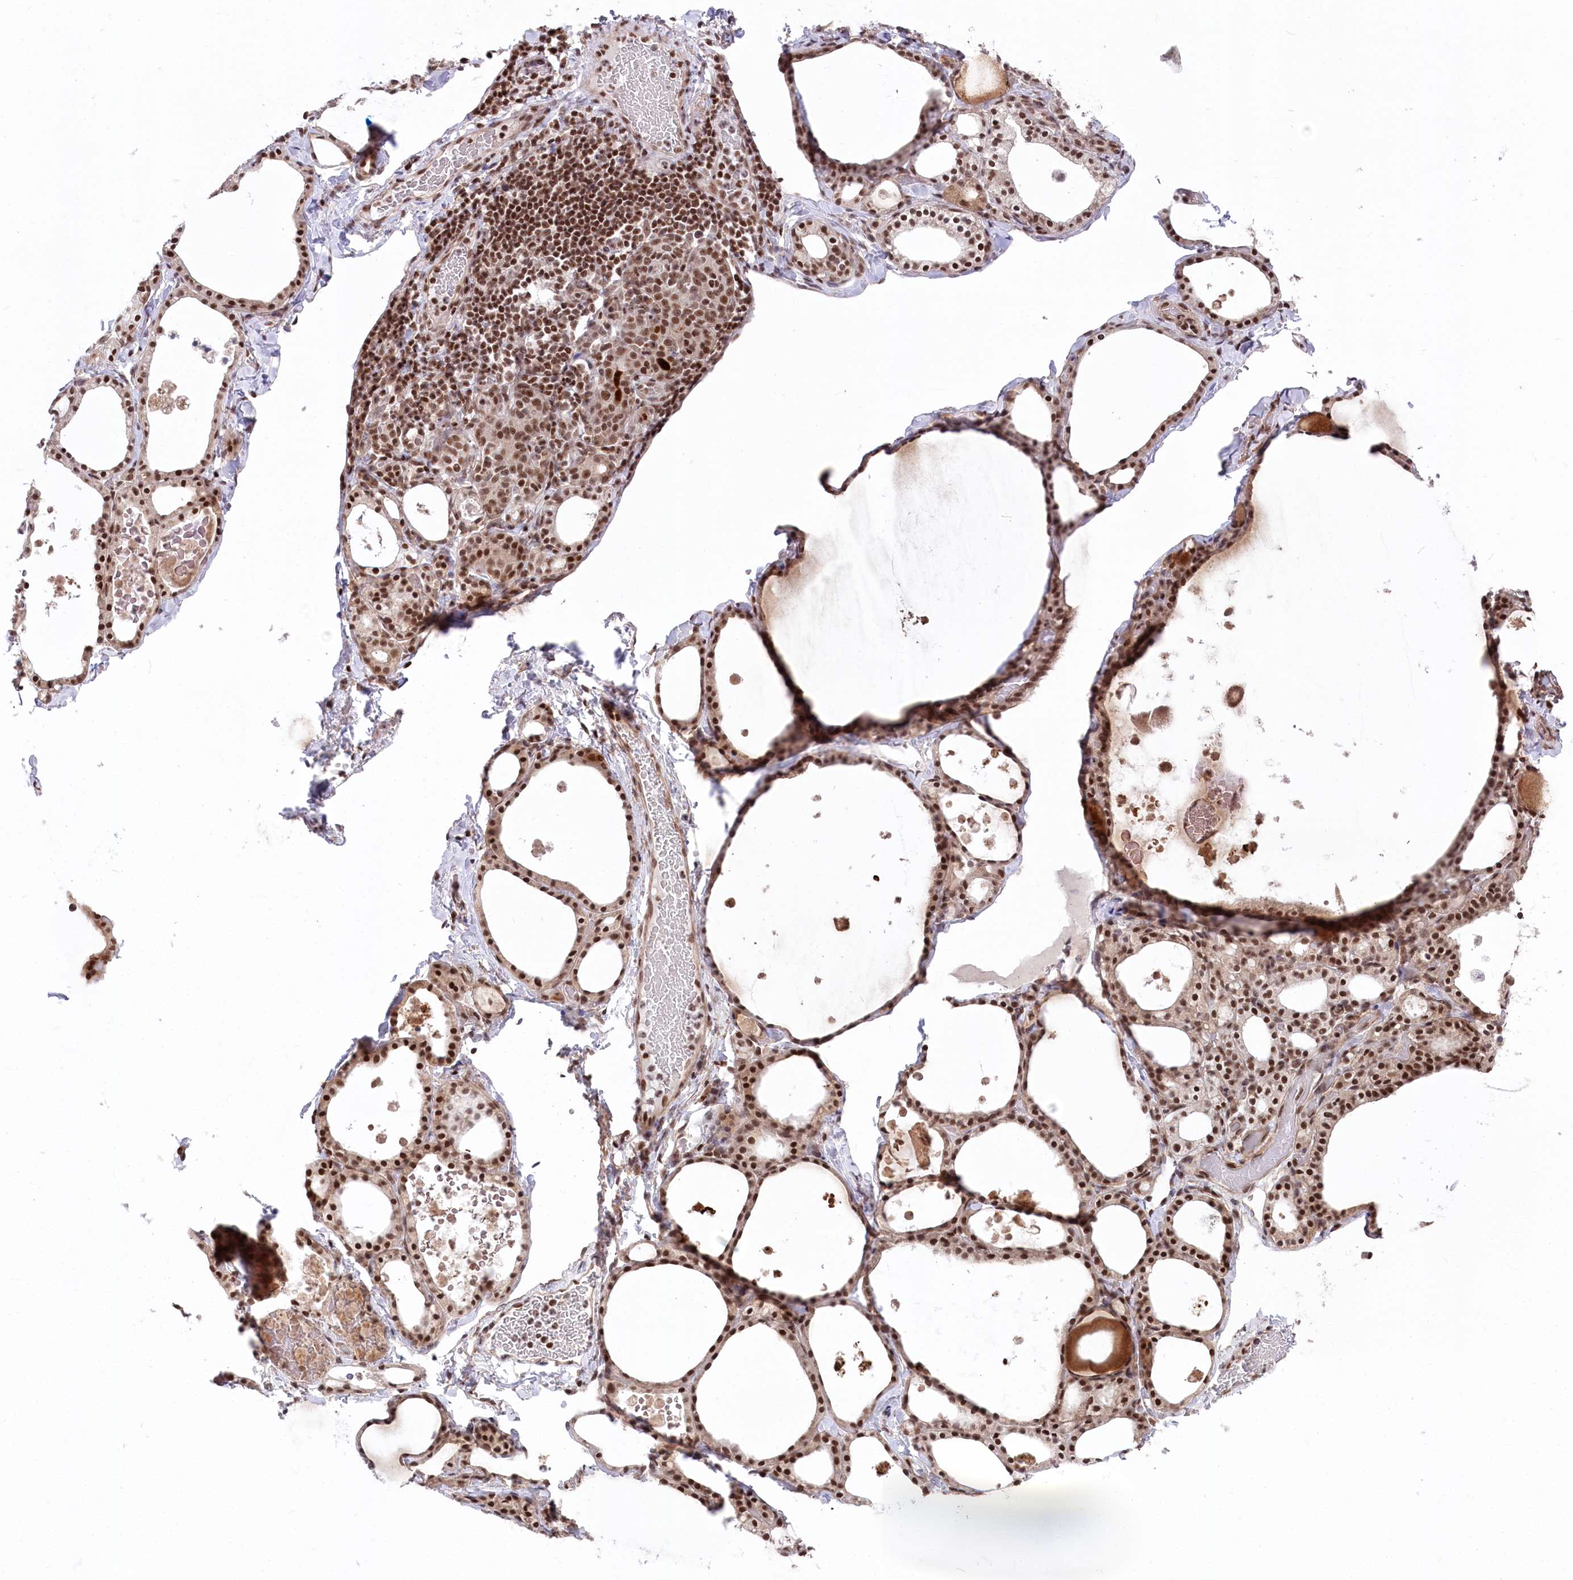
{"staining": {"intensity": "moderate", "quantity": ">75%", "location": "nuclear"}, "tissue": "thyroid gland", "cell_type": "Glandular cells", "image_type": "normal", "snomed": [{"axis": "morphology", "description": "Normal tissue, NOS"}, {"axis": "topography", "description": "Thyroid gland"}], "caption": "Glandular cells demonstrate medium levels of moderate nuclear positivity in approximately >75% of cells in unremarkable human thyroid gland. (IHC, brightfield microscopy, high magnification).", "gene": "CGGBP1", "patient": {"sex": "male", "age": 56}}